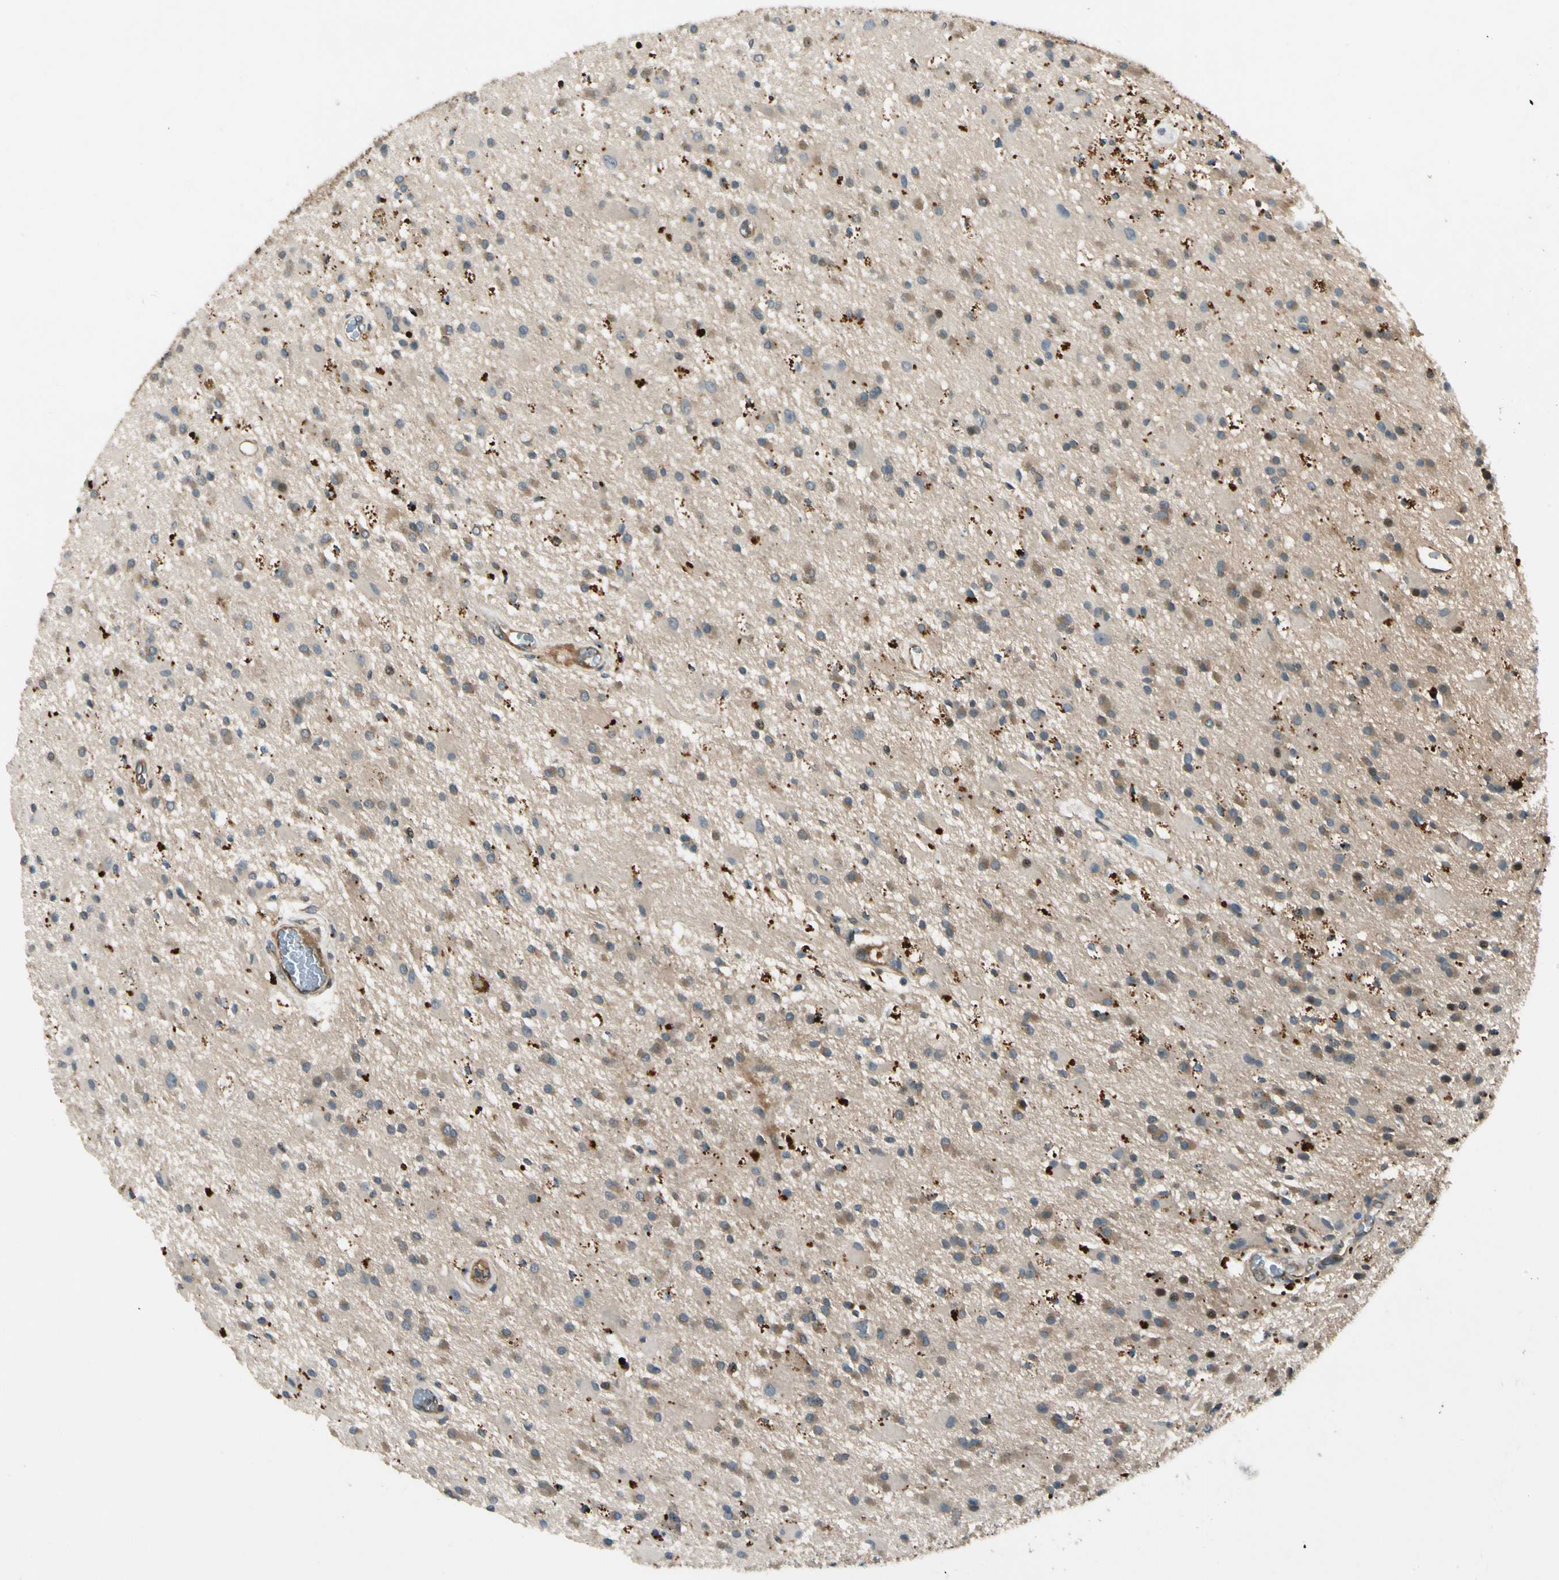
{"staining": {"intensity": "negative", "quantity": "none", "location": "none"}, "tissue": "glioma", "cell_type": "Tumor cells", "image_type": "cancer", "snomed": [{"axis": "morphology", "description": "Glioma, malignant, Low grade"}, {"axis": "topography", "description": "Brain"}], "caption": "Immunohistochemical staining of malignant glioma (low-grade) demonstrates no significant expression in tumor cells. The staining was performed using DAB to visualize the protein expression in brown, while the nuclei were stained in blue with hematoxylin (Magnification: 20x).", "gene": "ROCK2", "patient": {"sex": "male", "age": 58}}